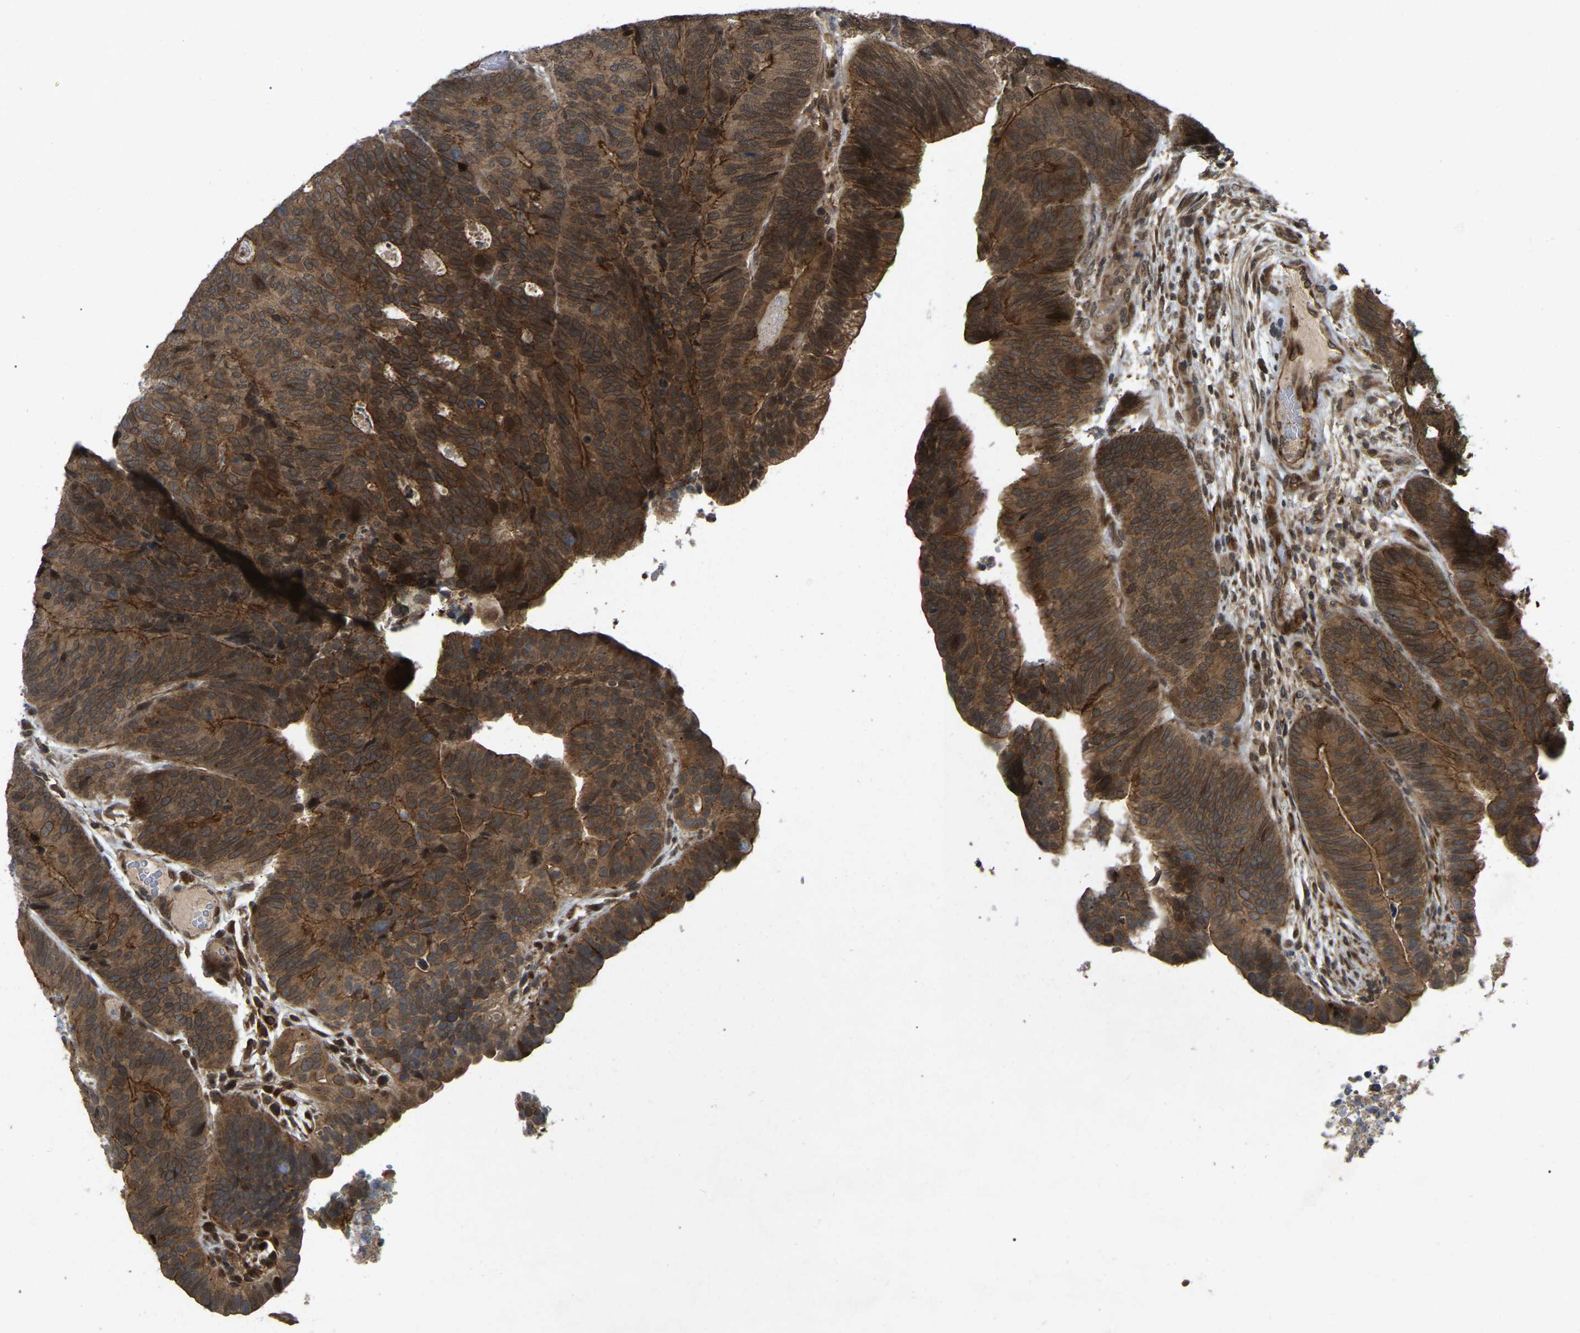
{"staining": {"intensity": "strong", "quantity": ">75%", "location": "cytoplasmic/membranous,nuclear"}, "tissue": "colorectal cancer", "cell_type": "Tumor cells", "image_type": "cancer", "snomed": [{"axis": "morphology", "description": "Adenocarcinoma, NOS"}, {"axis": "topography", "description": "Colon"}], "caption": "Tumor cells exhibit strong cytoplasmic/membranous and nuclear positivity in approximately >75% of cells in adenocarcinoma (colorectal). (DAB IHC with brightfield microscopy, high magnification).", "gene": "KIAA1549", "patient": {"sex": "female", "age": 67}}